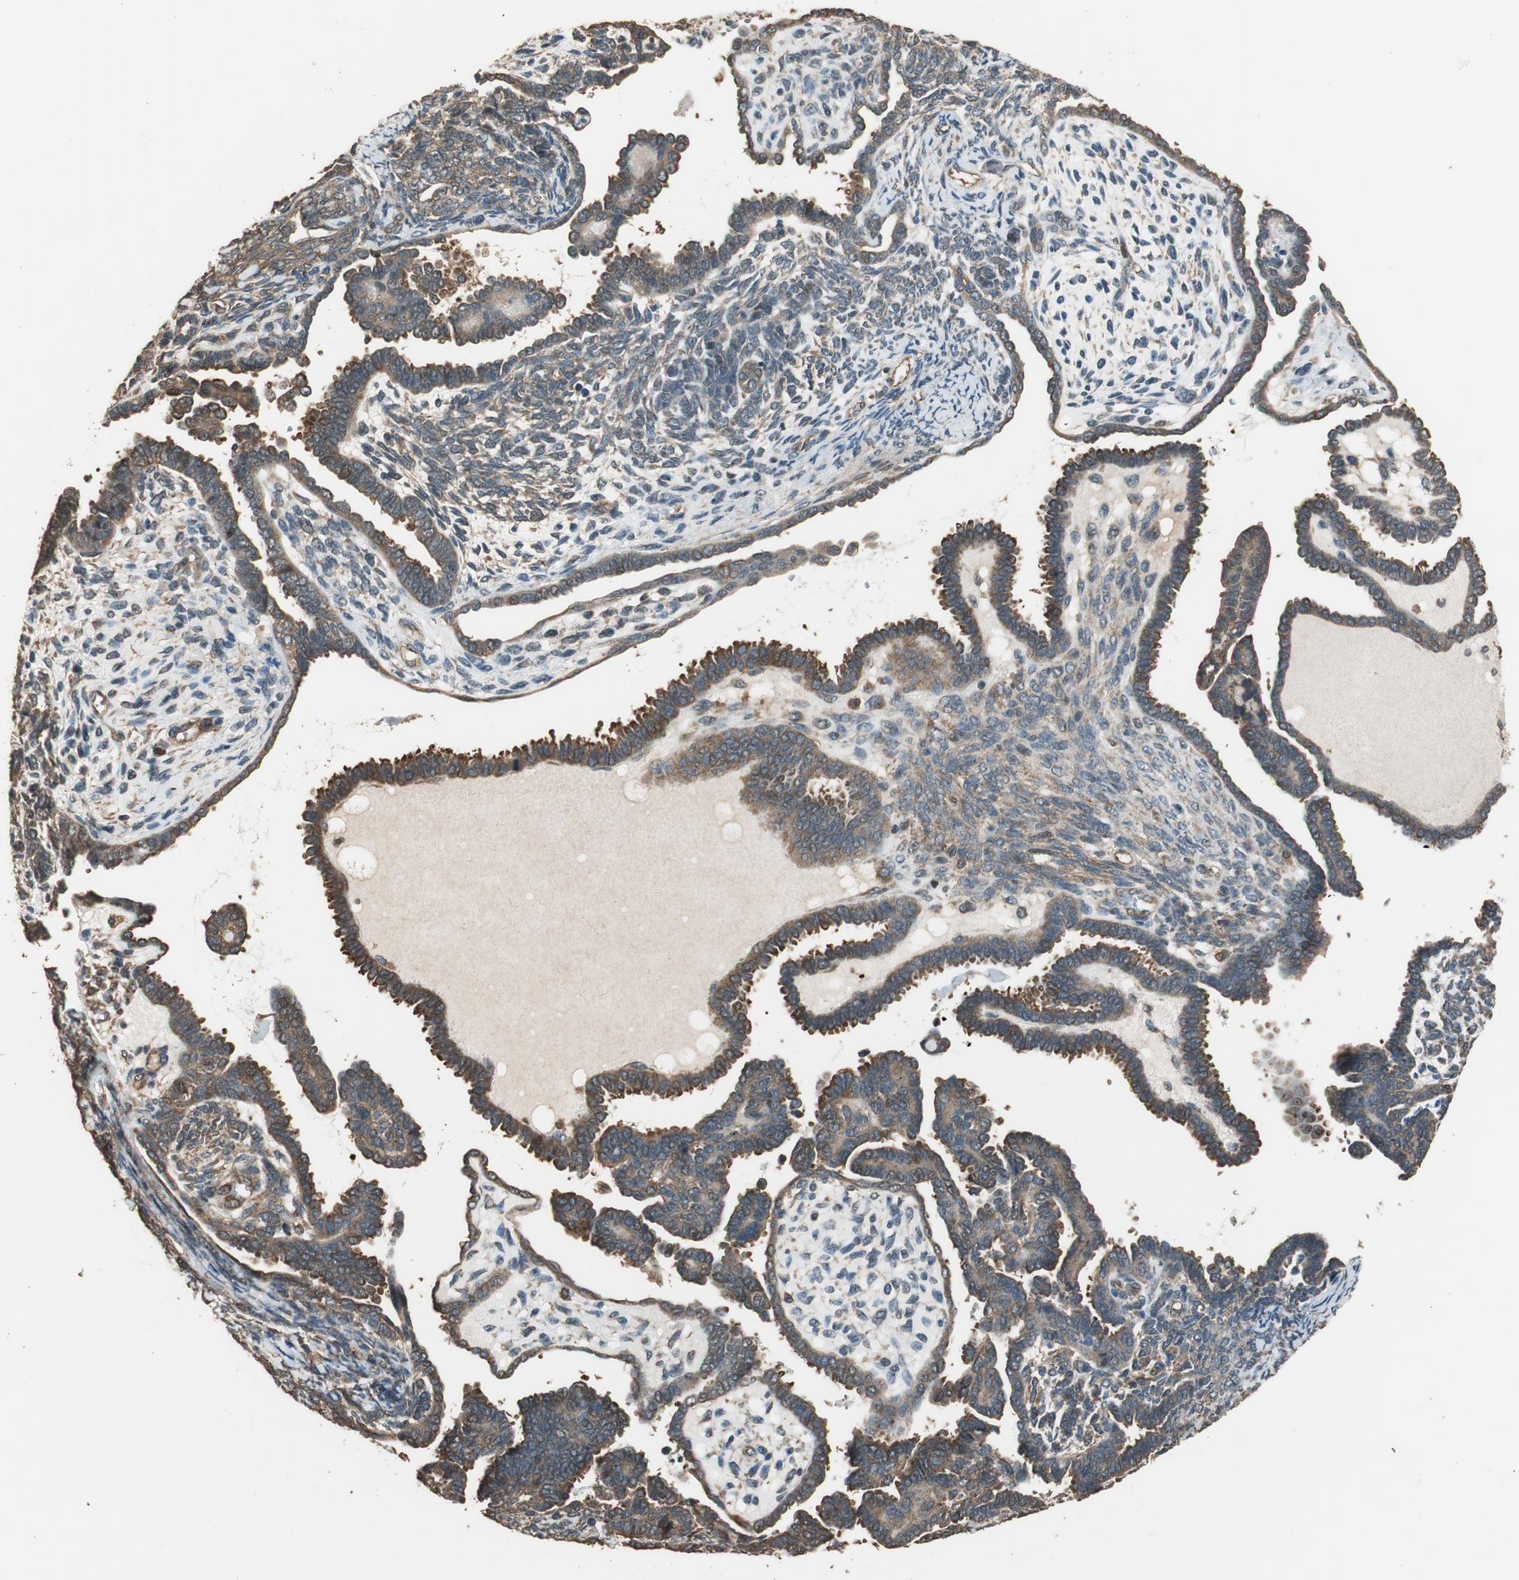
{"staining": {"intensity": "moderate", "quantity": ">75%", "location": "cytoplasmic/membranous"}, "tissue": "endometrial cancer", "cell_type": "Tumor cells", "image_type": "cancer", "snomed": [{"axis": "morphology", "description": "Neoplasm, malignant, NOS"}, {"axis": "topography", "description": "Endometrium"}], "caption": "Protein positivity by IHC reveals moderate cytoplasmic/membranous staining in approximately >75% of tumor cells in endometrial cancer (neoplasm (malignant)).", "gene": "MST1R", "patient": {"sex": "female", "age": 74}}